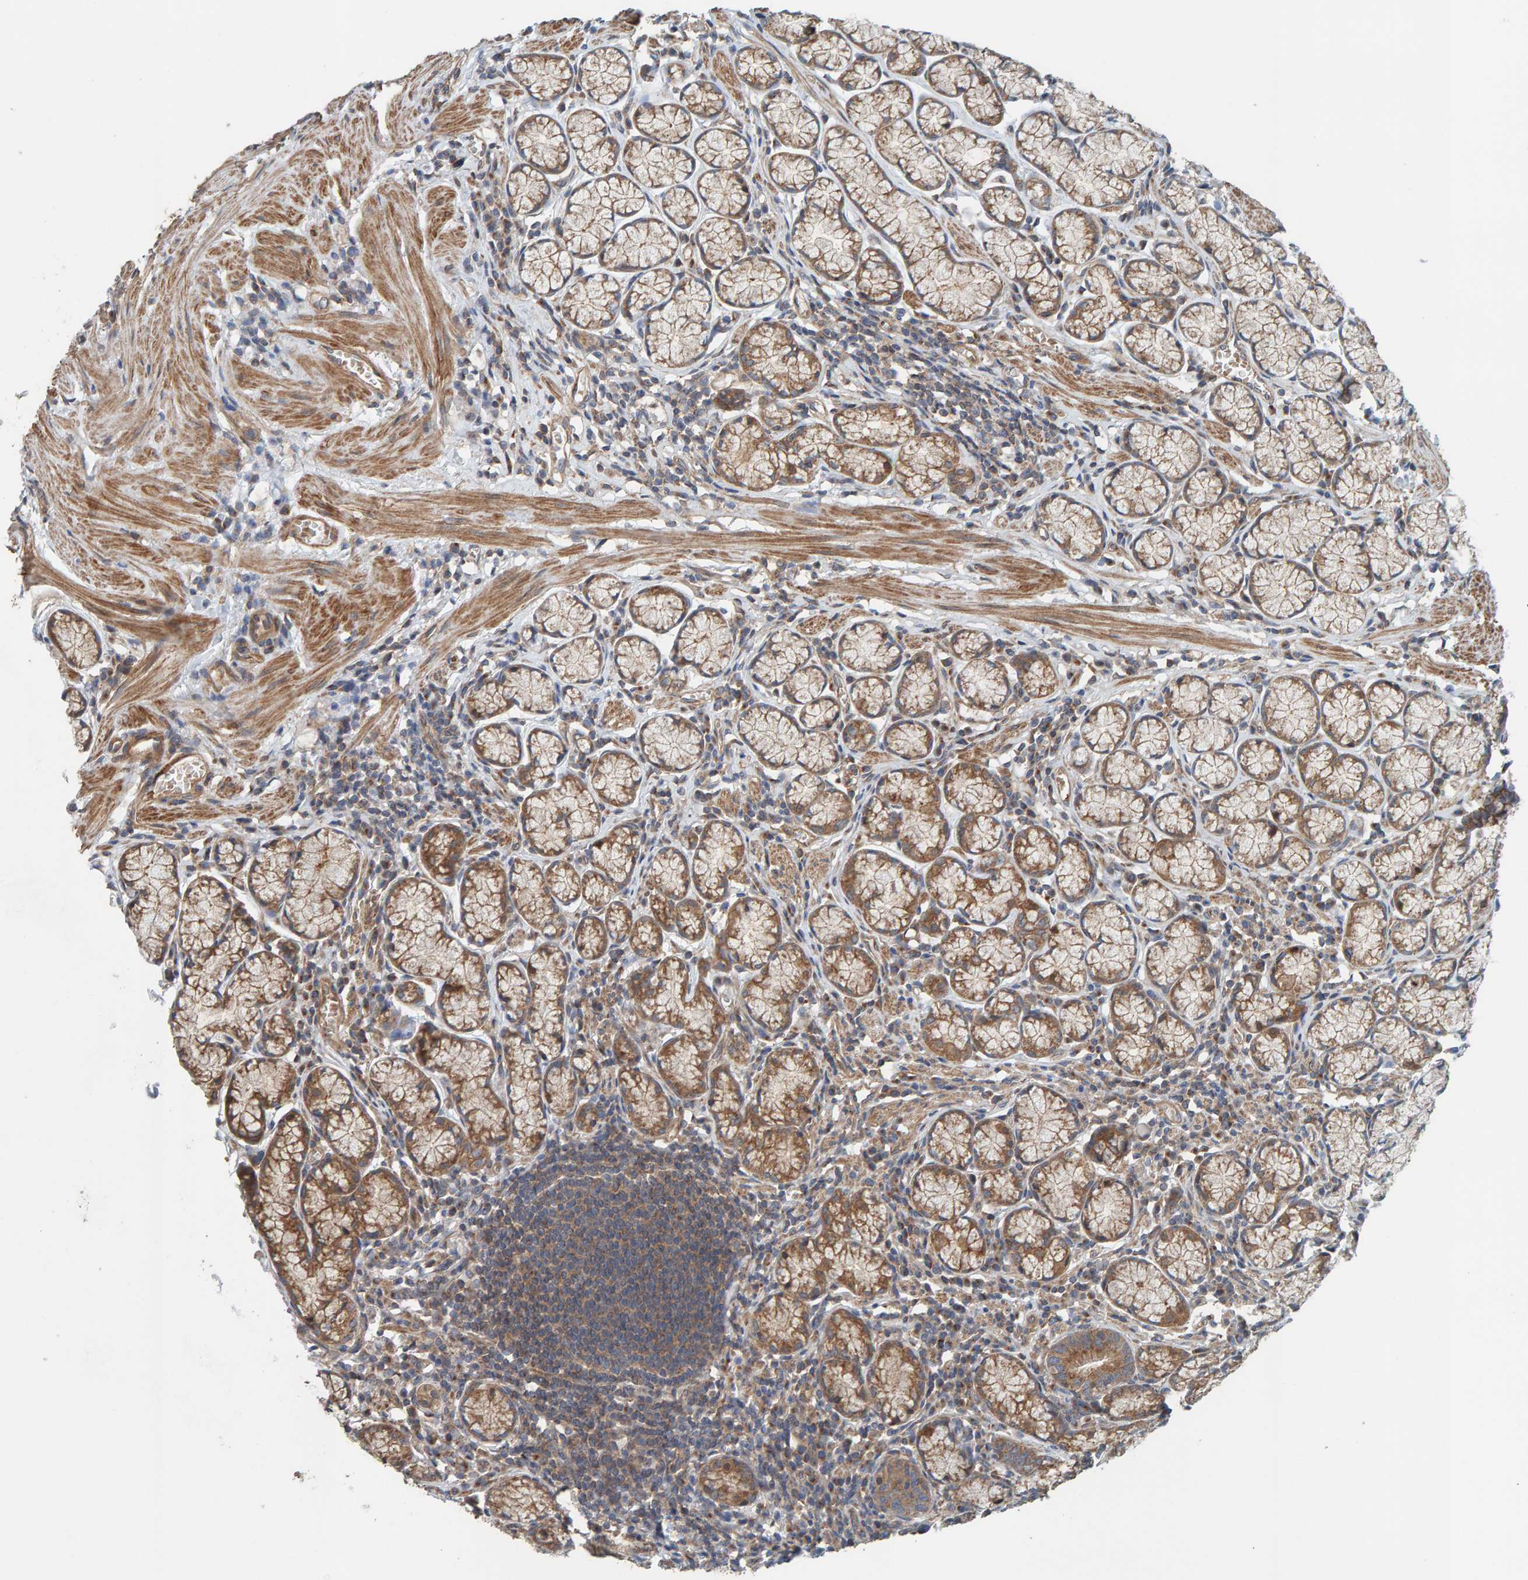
{"staining": {"intensity": "moderate", "quantity": ">75%", "location": "cytoplasmic/membranous"}, "tissue": "stomach", "cell_type": "Glandular cells", "image_type": "normal", "snomed": [{"axis": "morphology", "description": "Normal tissue, NOS"}, {"axis": "topography", "description": "Stomach"}], "caption": "Immunohistochemical staining of unremarkable stomach displays medium levels of moderate cytoplasmic/membranous positivity in about >75% of glandular cells. (DAB (3,3'-diaminobenzidine) IHC, brown staining for protein, blue staining for nuclei).", "gene": "UBAP1", "patient": {"sex": "male", "age": 55}}